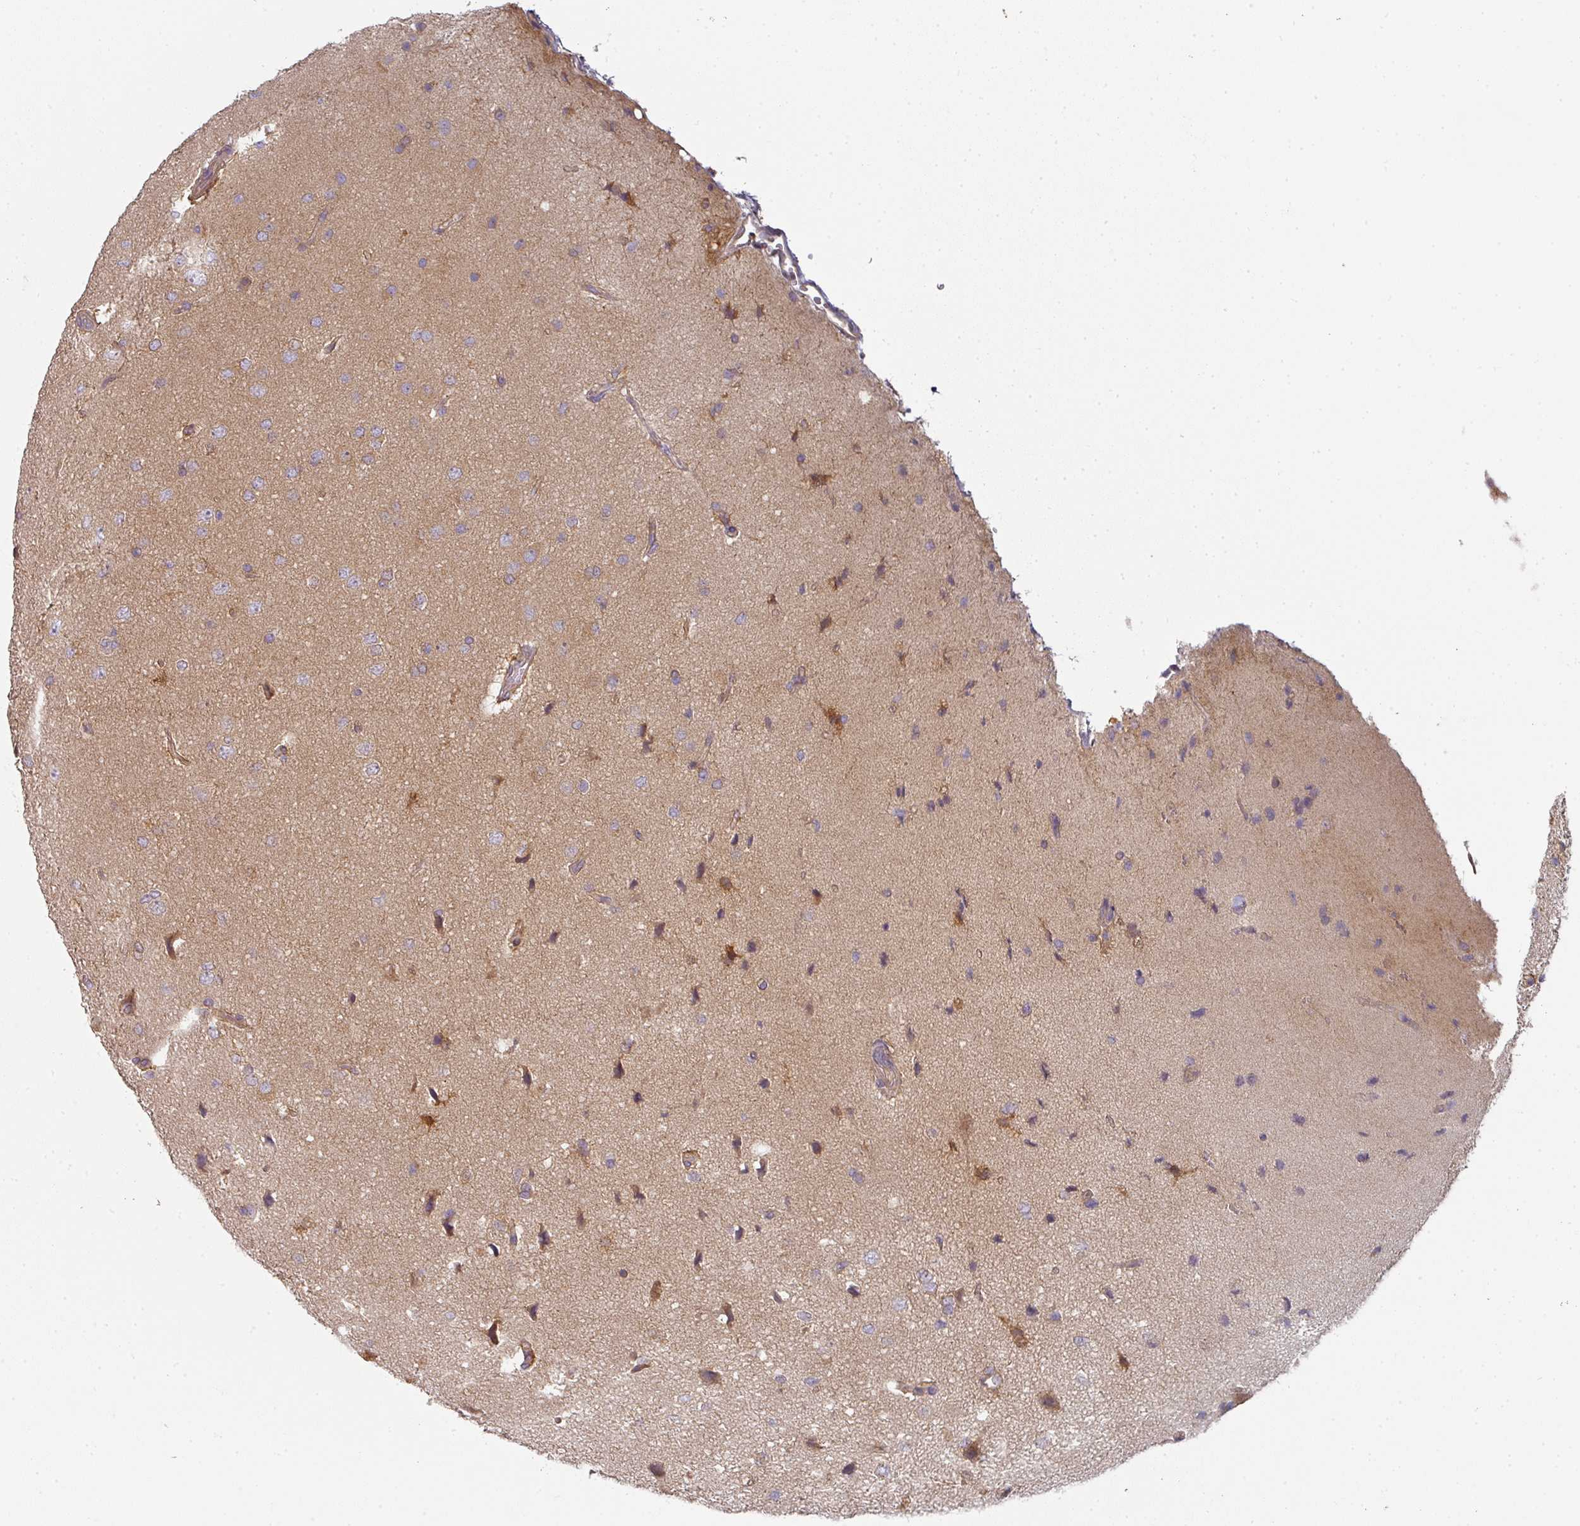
{"staining": {"intensity": "negative", "quantity": "none", "location": "none"}, "tissue": "glioma", "cell_type": "Tumor cells", "image_type": "cancer", "snomed": [{"axis": "morphology", "description": "Glioma, malignant, High grade"}, {"axis": "topography", "description": "Brain"}], "caption": "Tumor cells are negative for protein expression in human malignant high-grade glioma. (DAB immunohistochemistry (IHC) visualized using brightfield microscopy, high magnification).", "gene": "MAP2K2", "patient": {"sex": "male", "age": 72}}